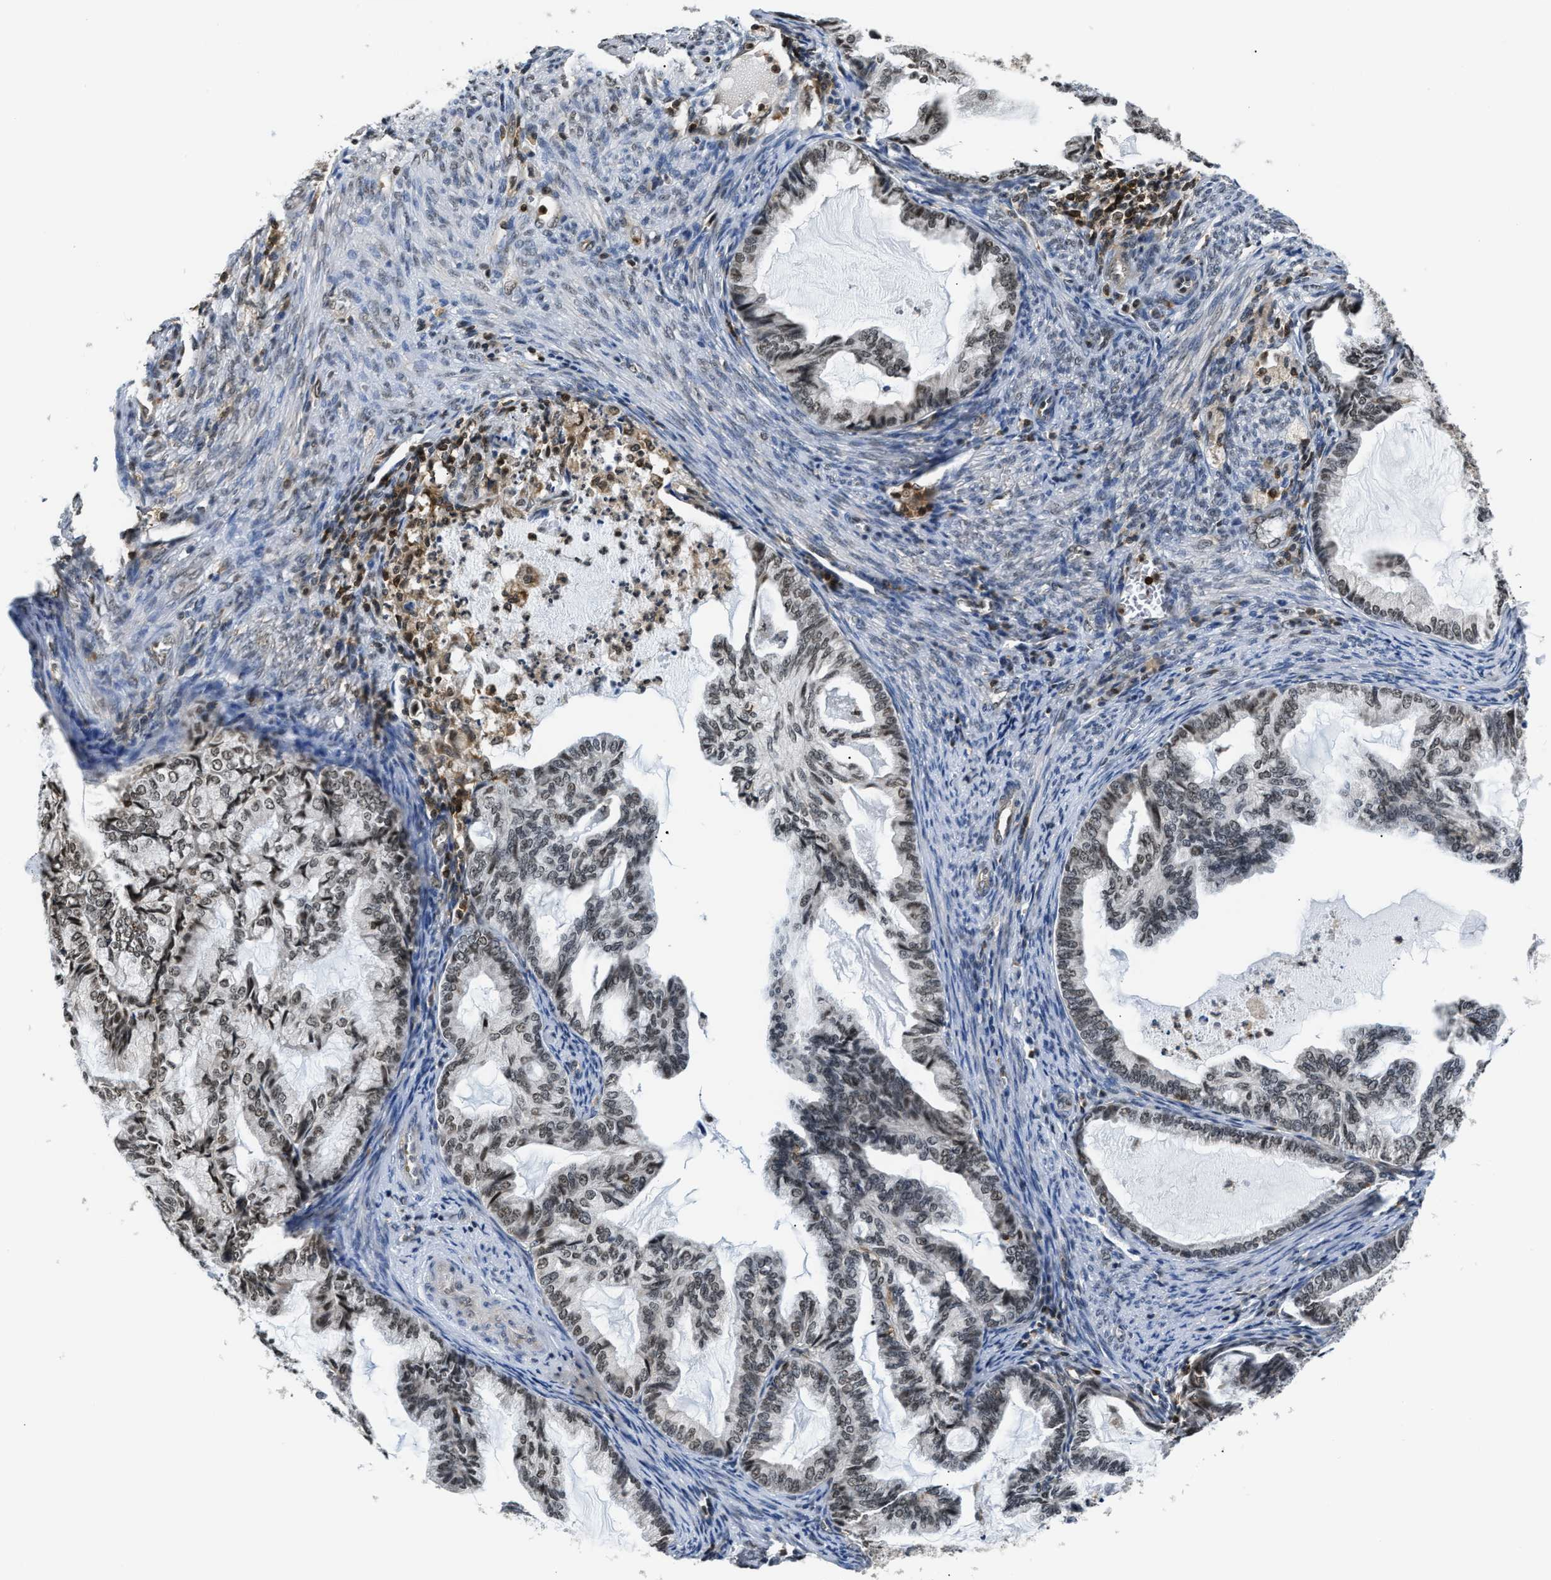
{"staining": {"intensity": "weak", "quantity": ">75%", "location": "nuclear"}, "tissue": "cervical cancer", "cell_type": "Tumor cells", "image_type": "cancer", "snomed": [{"axis": "morphology", "description": "Normal tissue, NOS"}, {"axis": "morphology", "description": "Adenocarcinoma, NOS"}, {"axis": "topography", "description": "Cervix"}, {"axis": "topography", "description": "Endometrium"}], "caption": "Weak nuclear expression for a protein is appreciated in about >75% of tumor cells of adenocarcinoma (cervical) using IHC.", "gene": "STK10", "patient": {"sex": "female", "age": 86}}